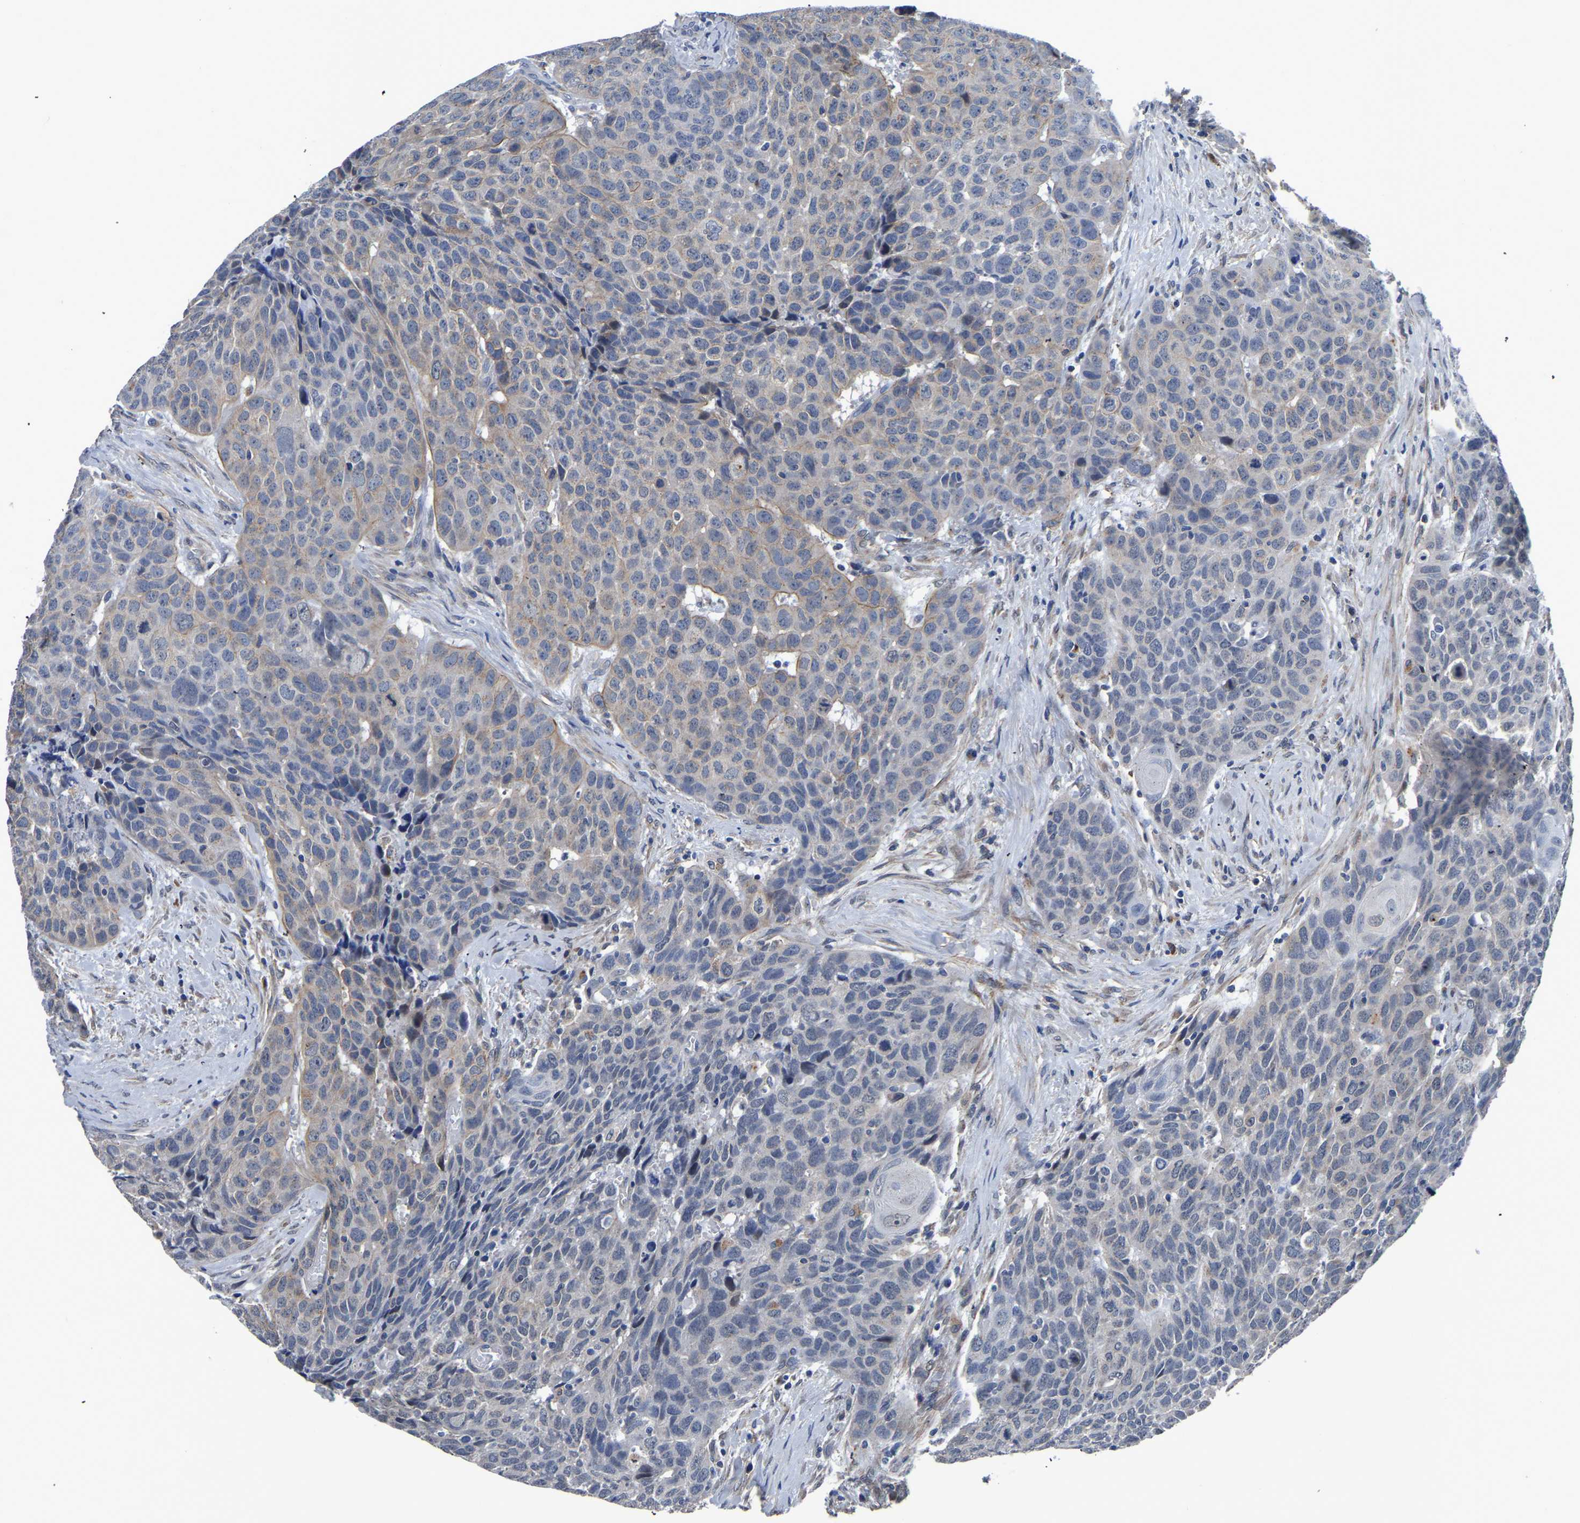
{"staining": {"intensity": "negative", "quantity": "none", "location": "none"}, "tissue": "head and neck cancer", "cell_type": "Tumor cells", "image_type": "cancer", "snomed": [{"axis": "morphology", "description": "Squamous cell carcinoma, NOS"}, {"axis": "topography", "description": "Head-Neck"}], "caption": "Immunohistochemistry (IHC) micrograph of neoplastic tissue: head and neck cancer (squamous cell carcinoma) stained with DAB reveals no significant protein expression in tumor cells. (DAB immunohistochemistry (IHC) visualized using brightfield microscopy, high magnification).", "gene": "PDLIM7", "patient": {"sex": "male", "age": 66}}